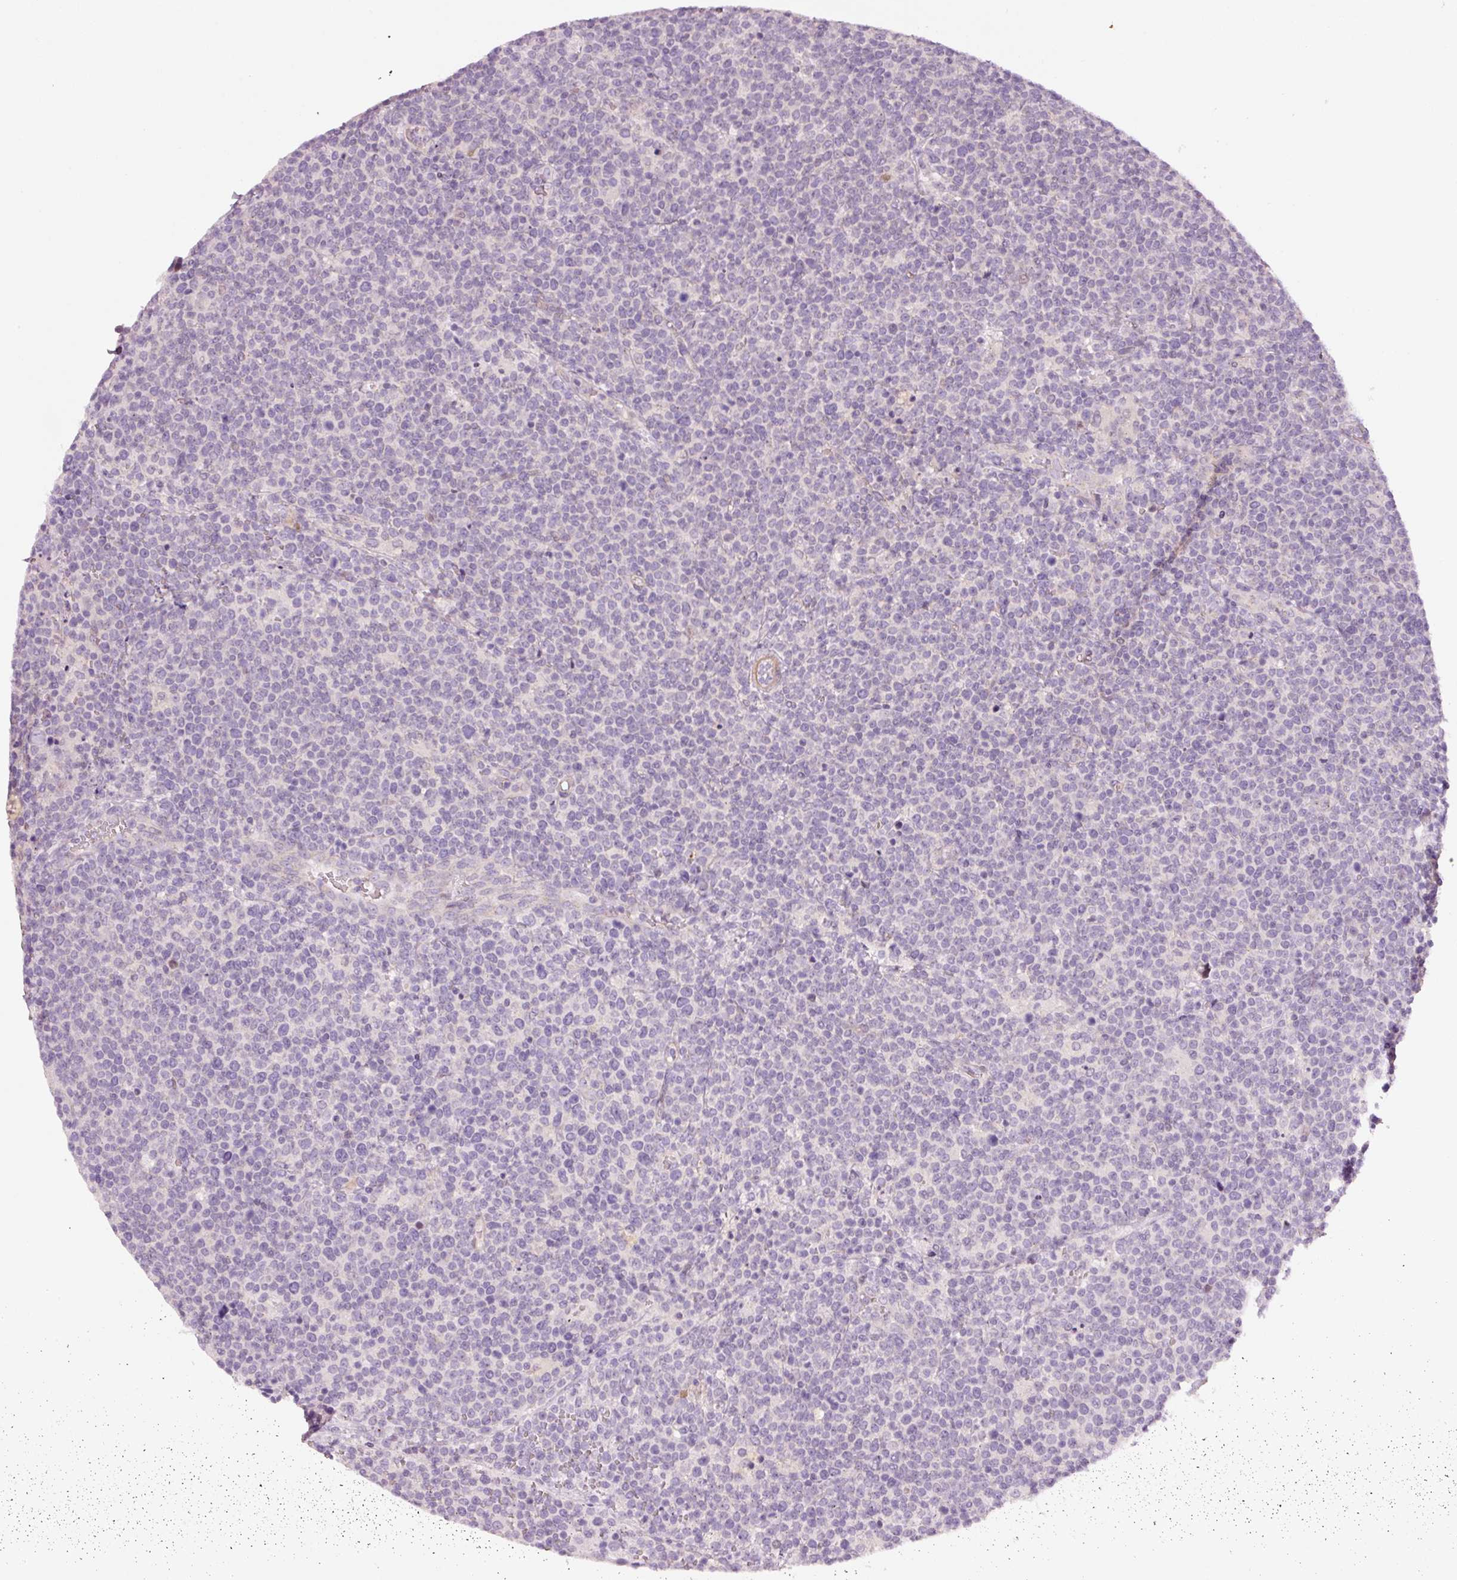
{"staining": {"intensity": "negative", "quantity": "none", "location": "none"}, "tissue": "lymphoma", "cell_type": "Tumor cells", "image_type": "cancer", "snomed": [{"axis": "morphology", "description": "Malignant lymphoma, non-Hodgkin's type, High grade"}, {"axis": "topography", "description": "Lymph node"}], "caption": "Photomicrograph shows no protein positivity in tumor cells of high-grade malignant lymphoma, non-Hodgkin's type tissue.", "gene": "DAPP1", "patient": {"sex": "male", "age": 61}}